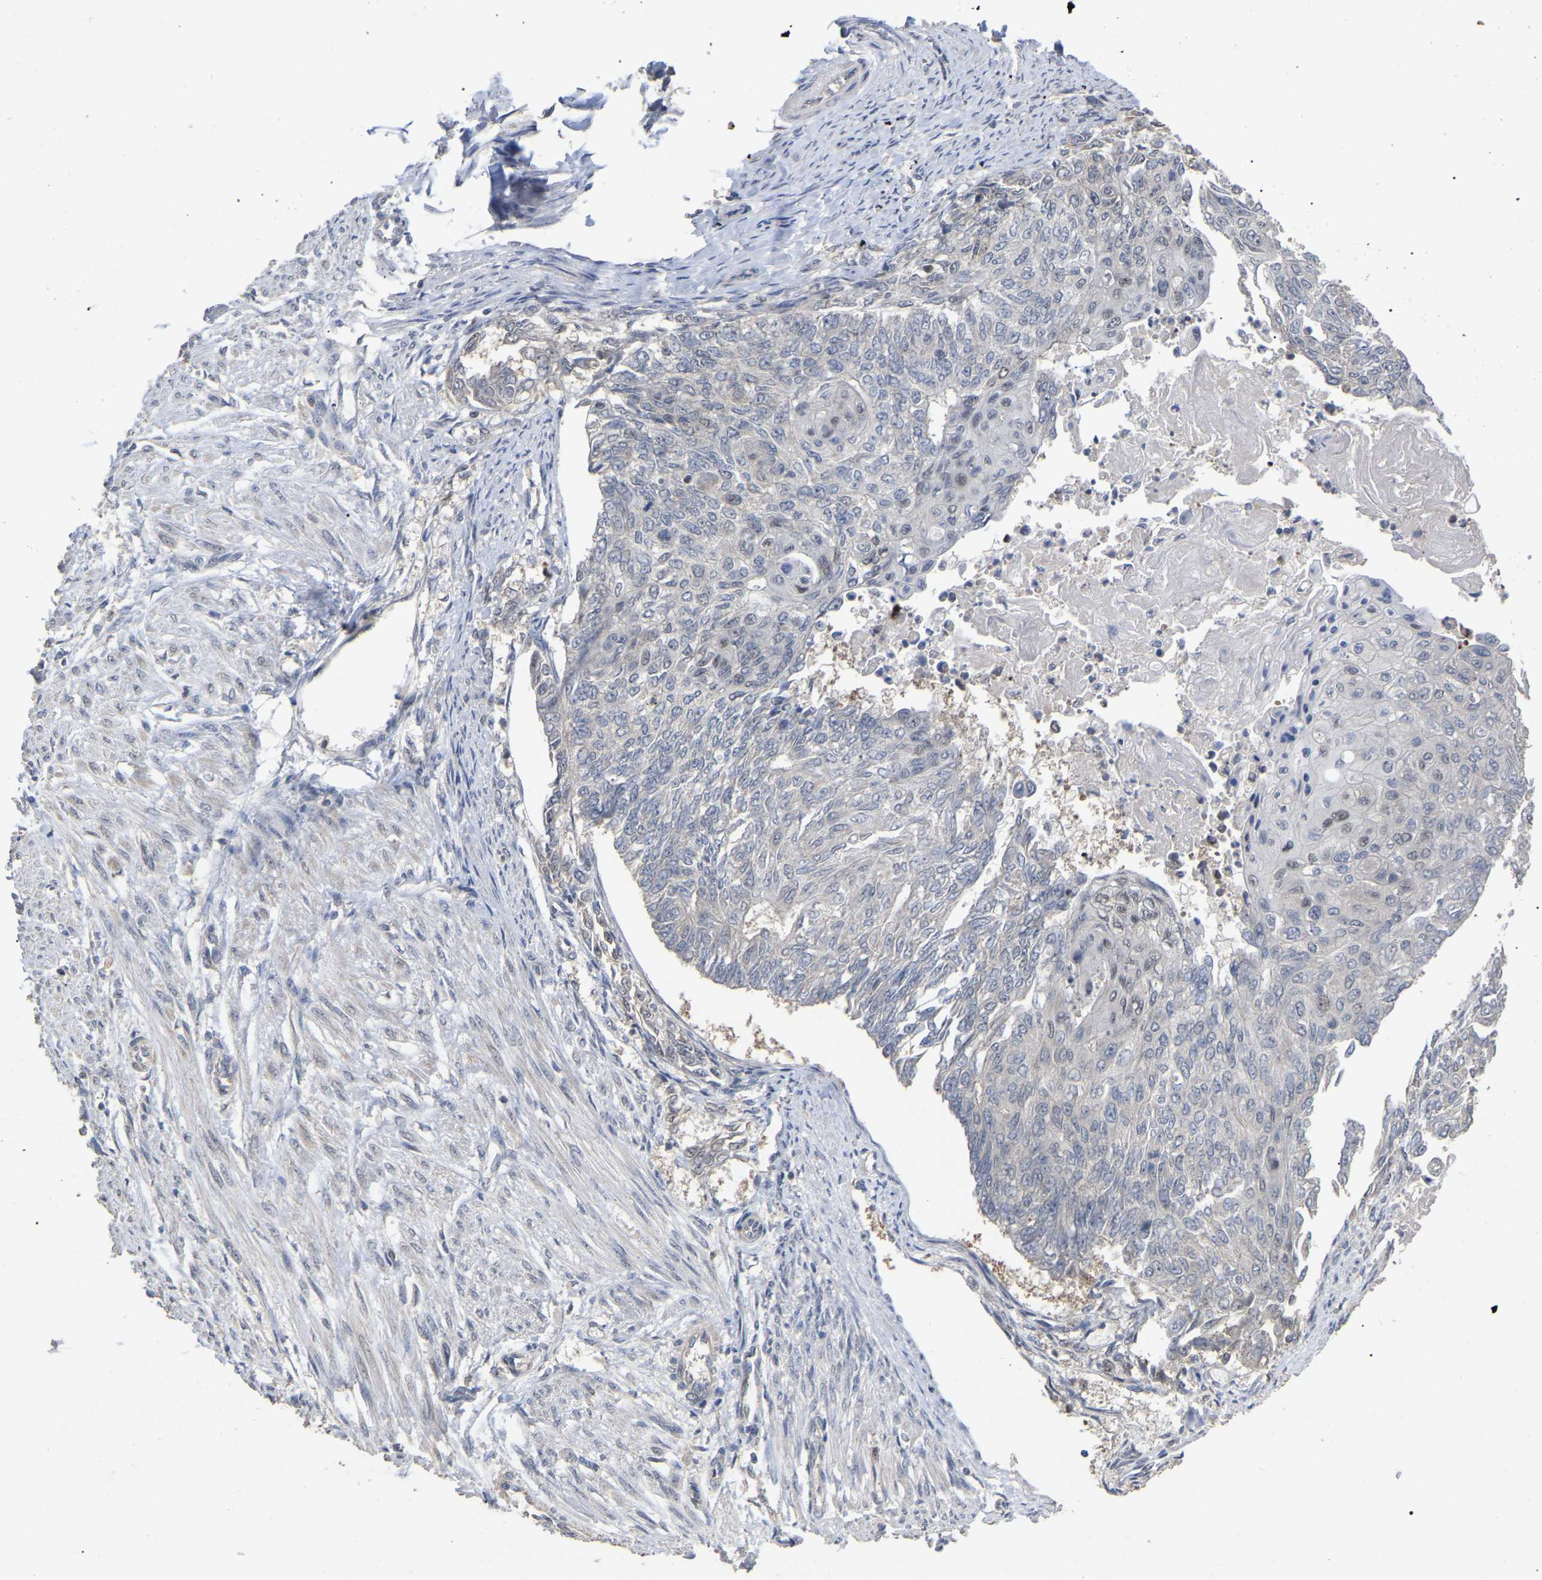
{"staining": {"intensity": "negative", "quantity": "none", "location": "none"}, "tissue": "endometrial cancer", "cell_type": "Tumor cells", "image_type": "cancer", "snomed": [{"axis": "morphology", "description": "Adenocarcinoma, NOS"}, {"axis": "topography", "description": "Endometrium"}], "caption": "This is a photomicrograph of IHC staining of adenocarcinoma (endometrial), which shows no expression in tumor cells.", "gene": "JAZF1", "patient": {"sex": "female", "age": 32}}